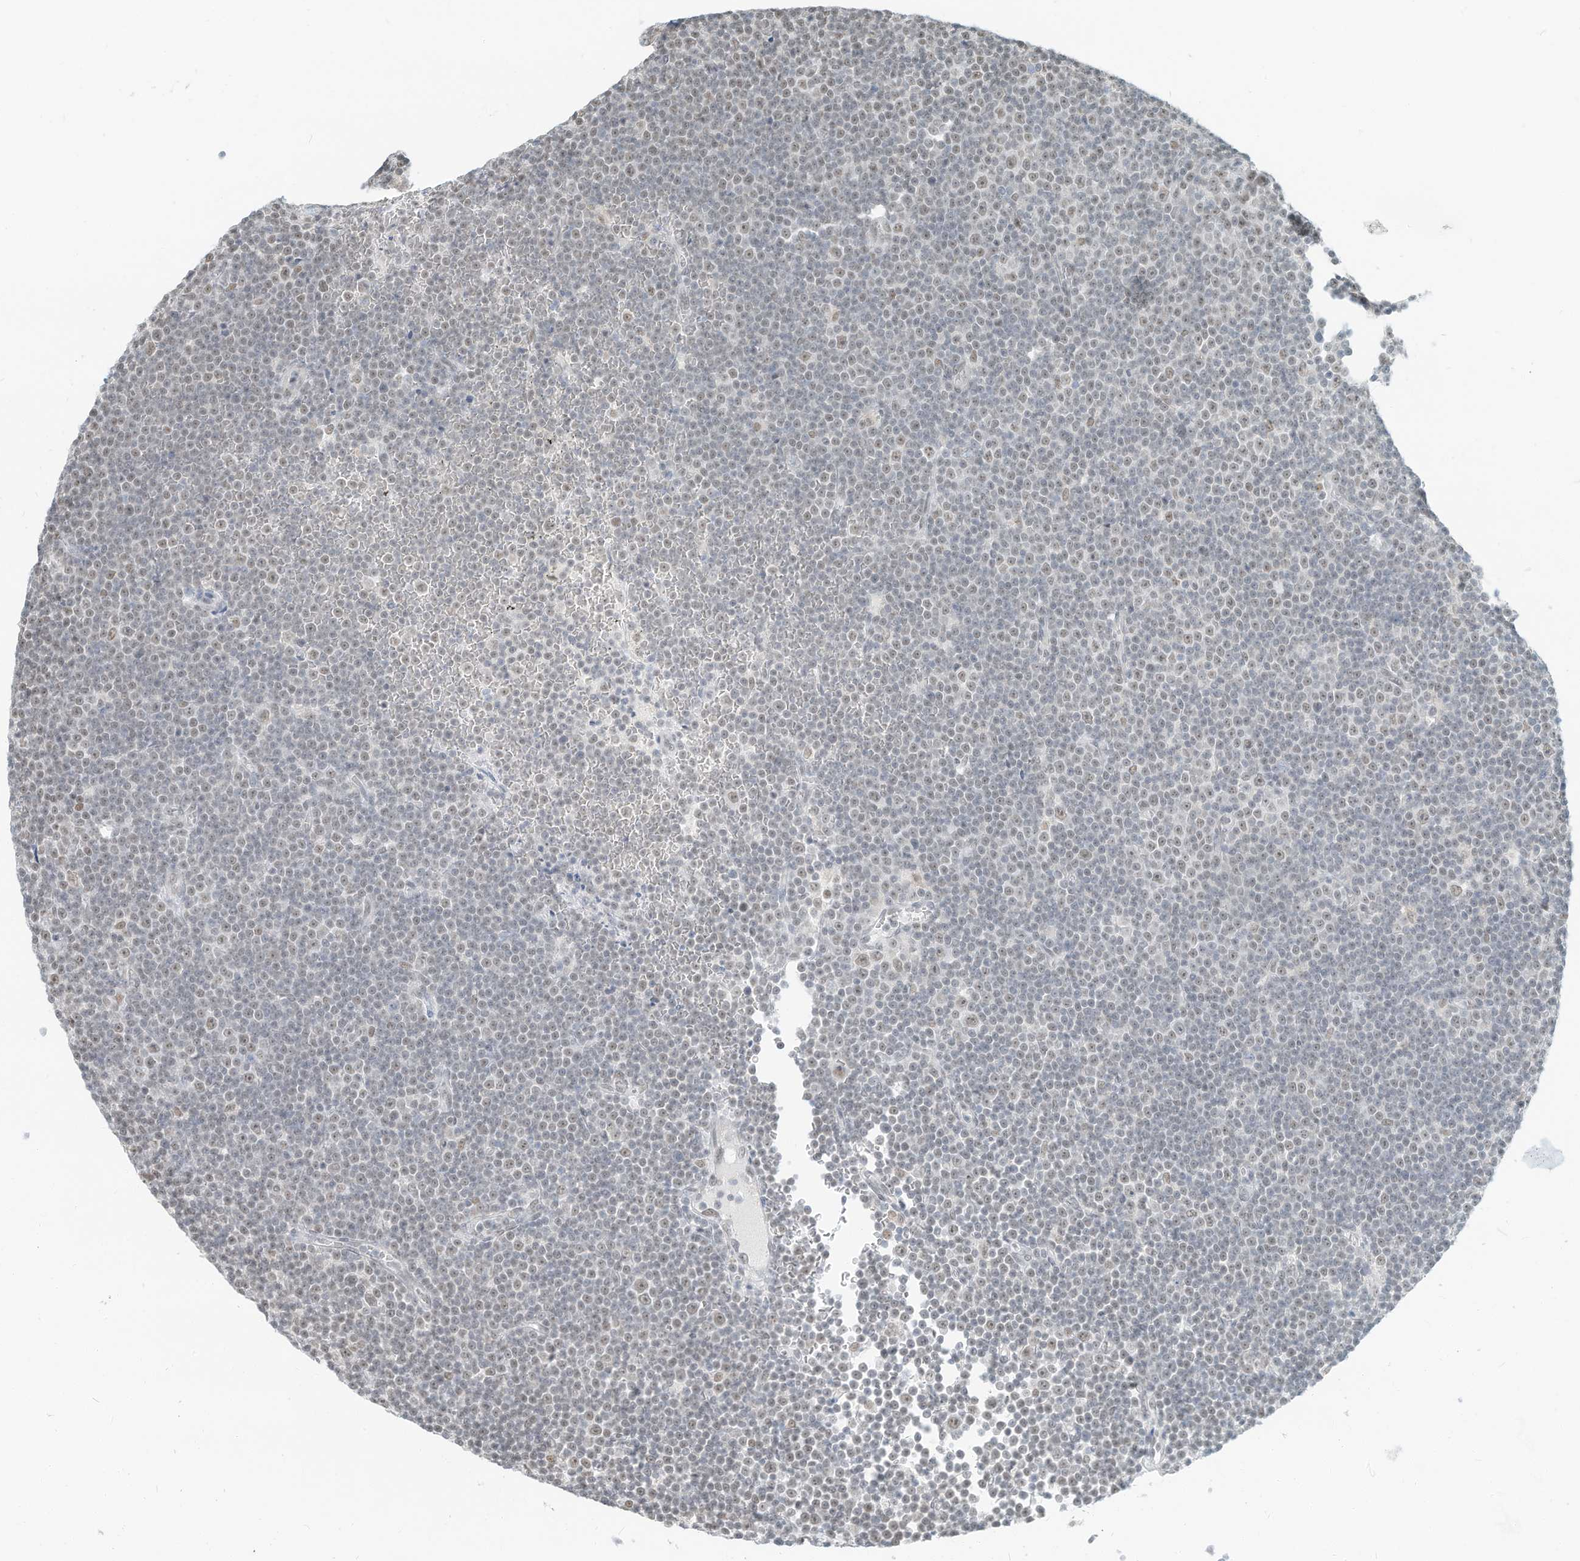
{"staining": {"intensity": "weak", "quantity": "<25%", "location": "nuclear"}, "tissue": "lymphoma", "cell_type": "Tumor cells", "image_type": "cancer", "snomed": [{"axis": "morphology", "description": "Malignant lymphoma, non-Hodgkin's type, Low grade"}, {"axis": "topography", "description": "Lymph node"}], "caption": "Tumor cells are negative for brown protein staining in lymphoma.", "gene": "PGC", "patient": {"sex": "female", "age": 67}}